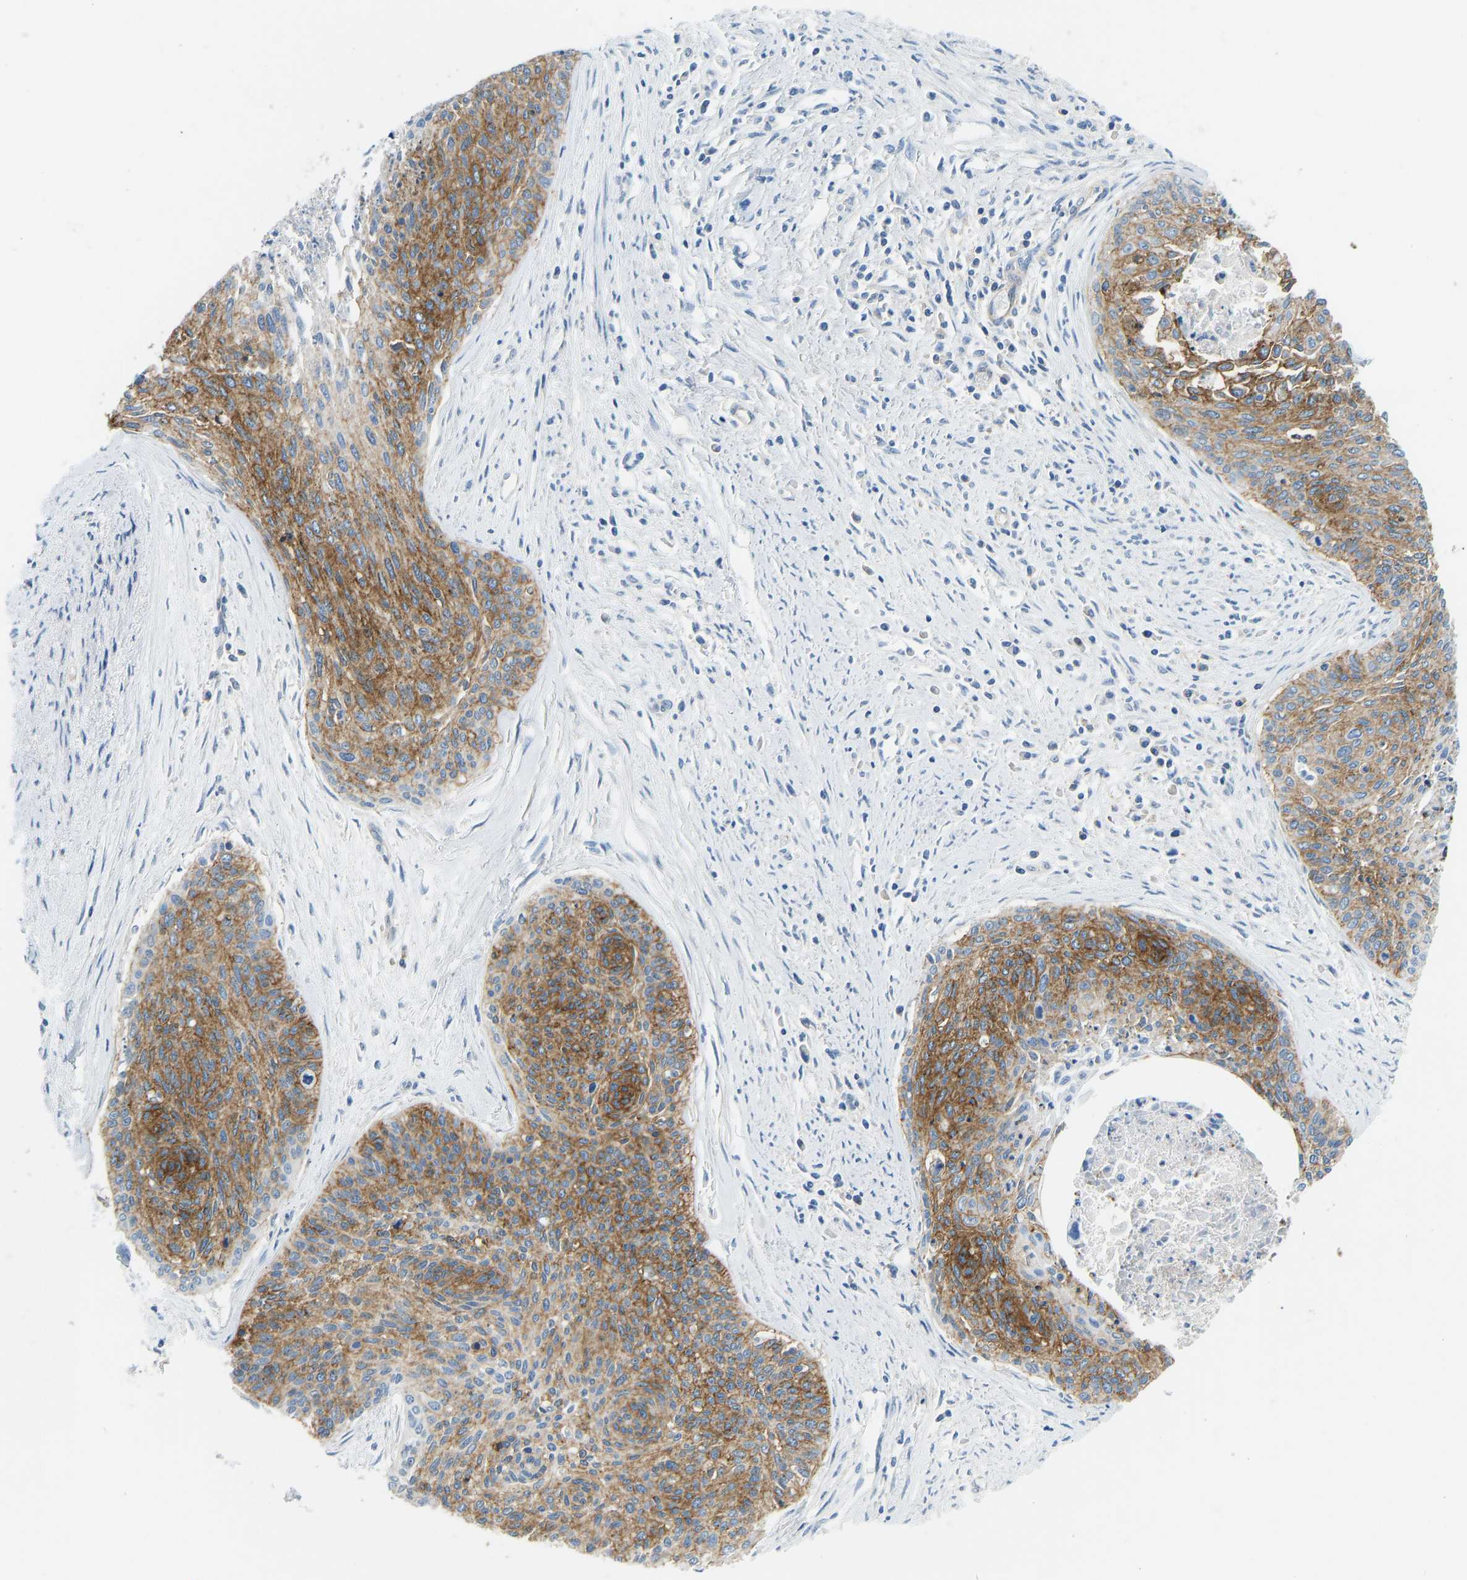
{"staining": {"intensity": "moderate", "quantity": ">75%", "location": "cytoplasmic/membranous"}, "tissue": "cervical cancer", "cell_type": "Tumor cells", "image_type": "cancer", "snomed": [{"axis": "morphology", "description": "Squamous cell carcinoma, NOS"}, {"axis": "topography", "description": "Cervix"}], "caption": "Immunohistochemical staining of human cervical squamous cell carcinoma reveals moderate cytoplasmic/membranous protein expression in approximately >75% of tumor cells.", "gene": "ATP1A1", "patient": {"sex": "female", "age": 55}}